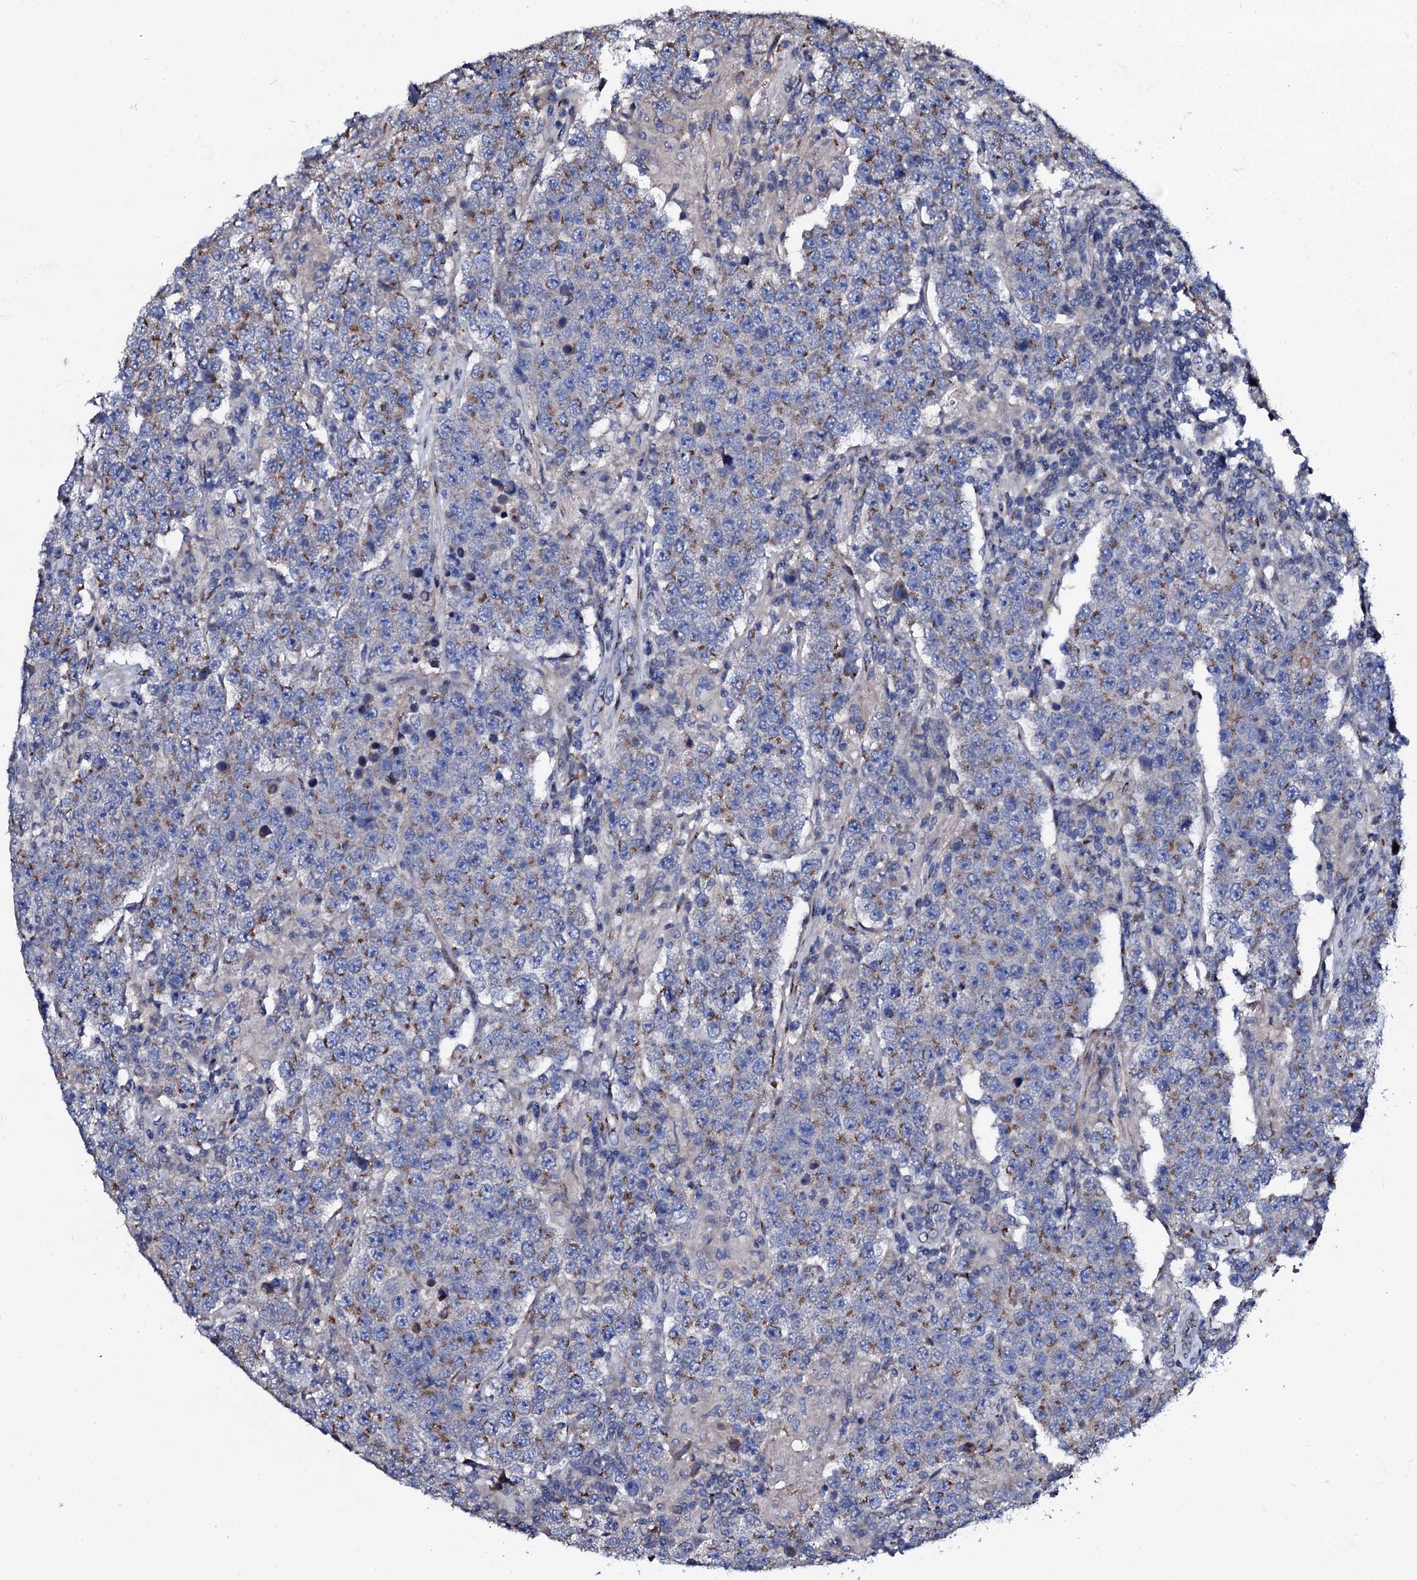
{"staining": {"intensity": "weak", "quantity": "25%-75%", "location": "cytoplasmic/membranous"}, "tissue": "testis cancer", "cell_type": "Tumor cells", "image_type": "cancer", "snomed": [{"axis": "morphology", "description": "Normal tissue, NOS"}, {"axis": "morphology", "description": "Urothelial carcinoma, High grade"}, {"axis": "morphology", "description": "Seminoma, NOS"}, {"axis": "morphology", "description": "Carcinoma, Embryonal, NOS"}, {"axis": "topography", "description": "Urinary bladder"}, {"axis": "topography", "description": "Testis"}], "caption": "A brown stain shows weak cytoplasmic/membranous staining of a protein in testis cancer (high-grade urothelial carcinoma) tumor cells.", "gene": "PLET1", "patient": {"sex": "male", "age": 41}}